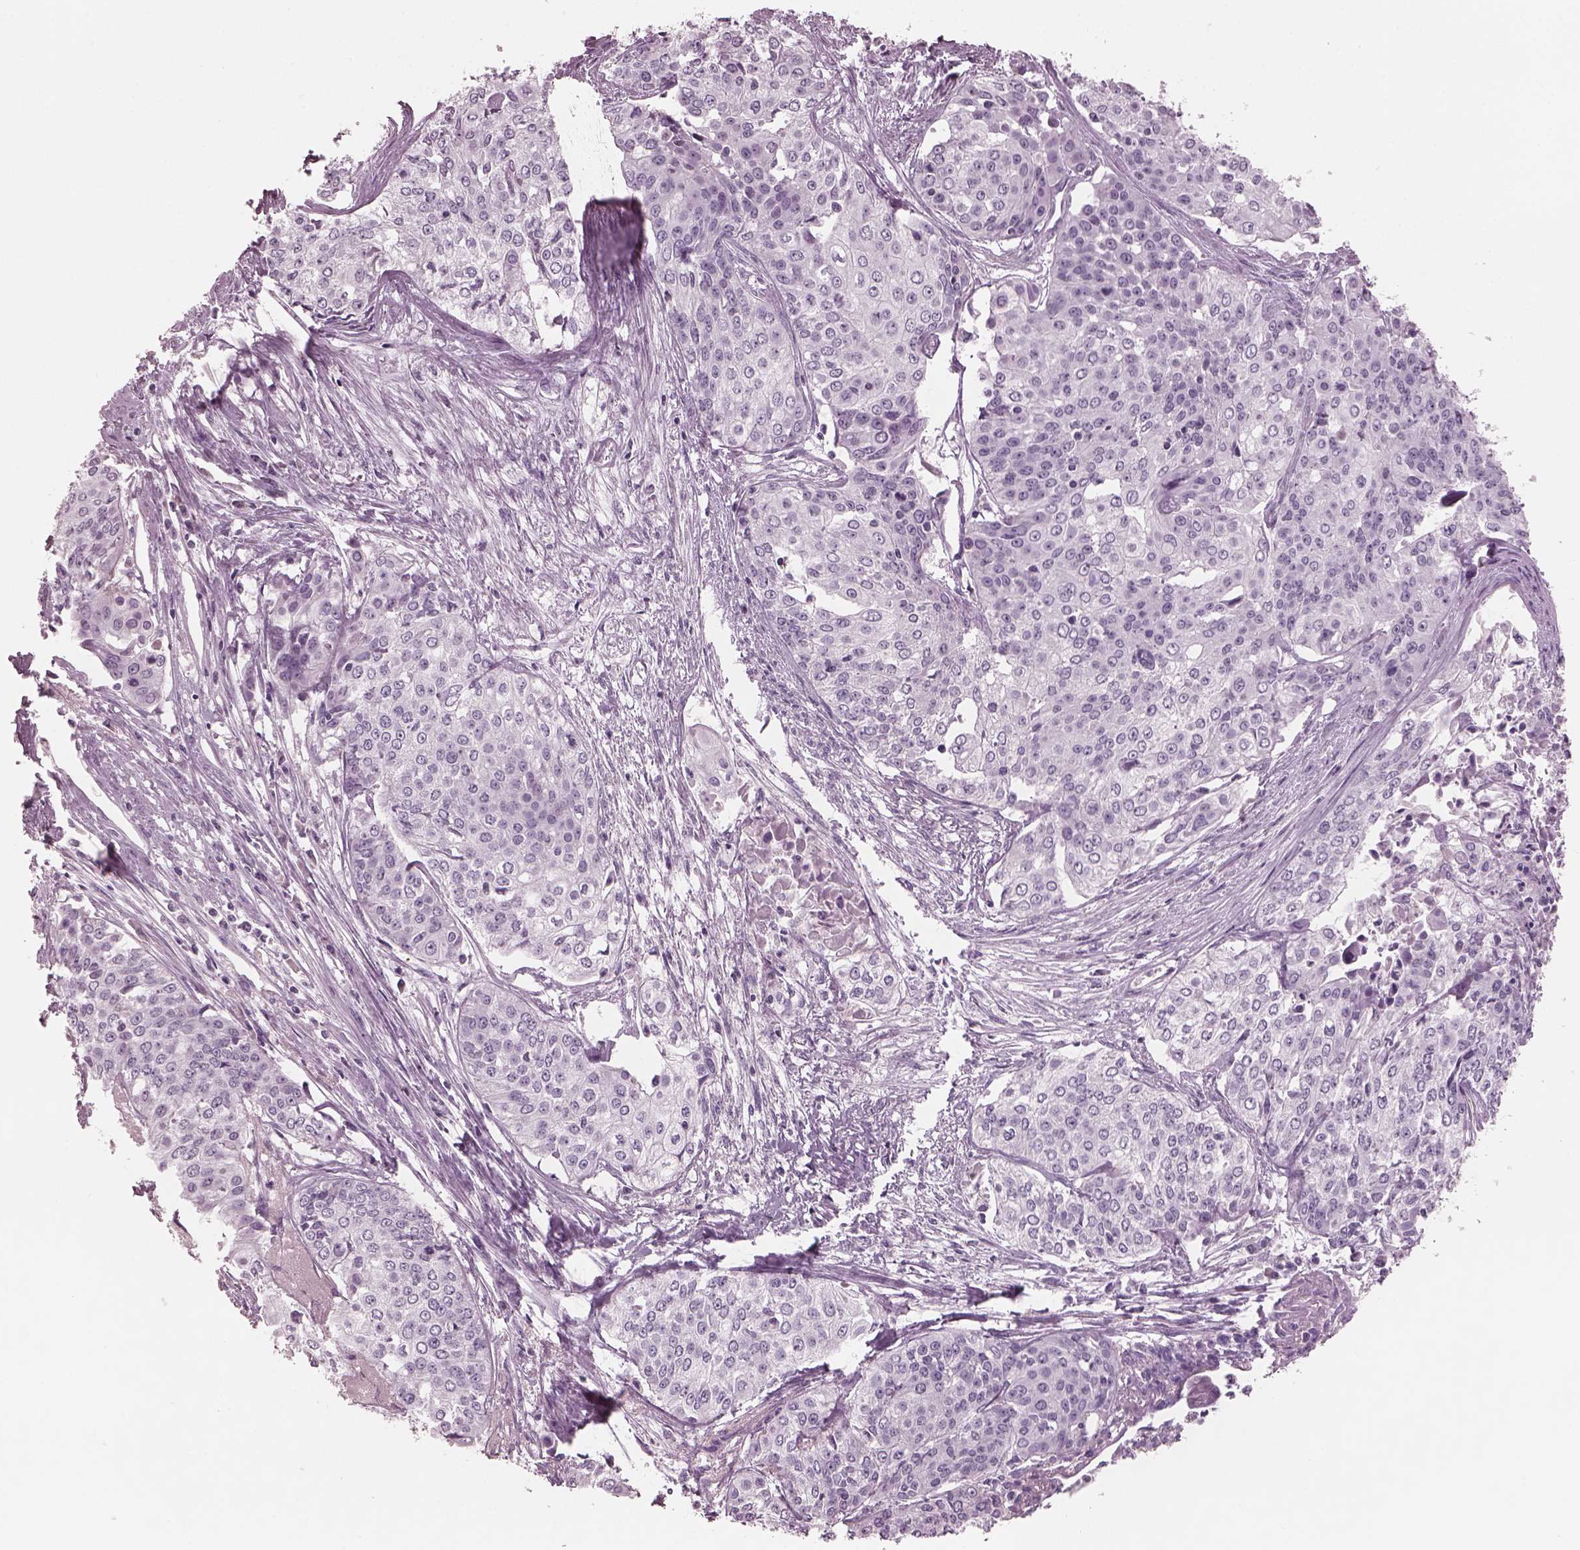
{"staining": {"intensity": "negative", "quantity": "none", "location": "none"}, "tissue": "cervical cancer", "cell_type": "Tumor cells", "image_type": "cancer", "snomed": [{"axis": "morphology", "description": "Squamous cell carcinoma, NOS"}, {"axis": "topography", "description": "Cervix"}], "caption": "High magnification brightfield microscopy of cervical cancer (squamous cell carcinoma) stained with DAB (3,3'-diaminobenzidine) (brown) and counterstained with hematoxylin (blue): tumor cells show no significant staining.", "gene": "PACRG", "patient": {"sex": "female", "age": 39}}